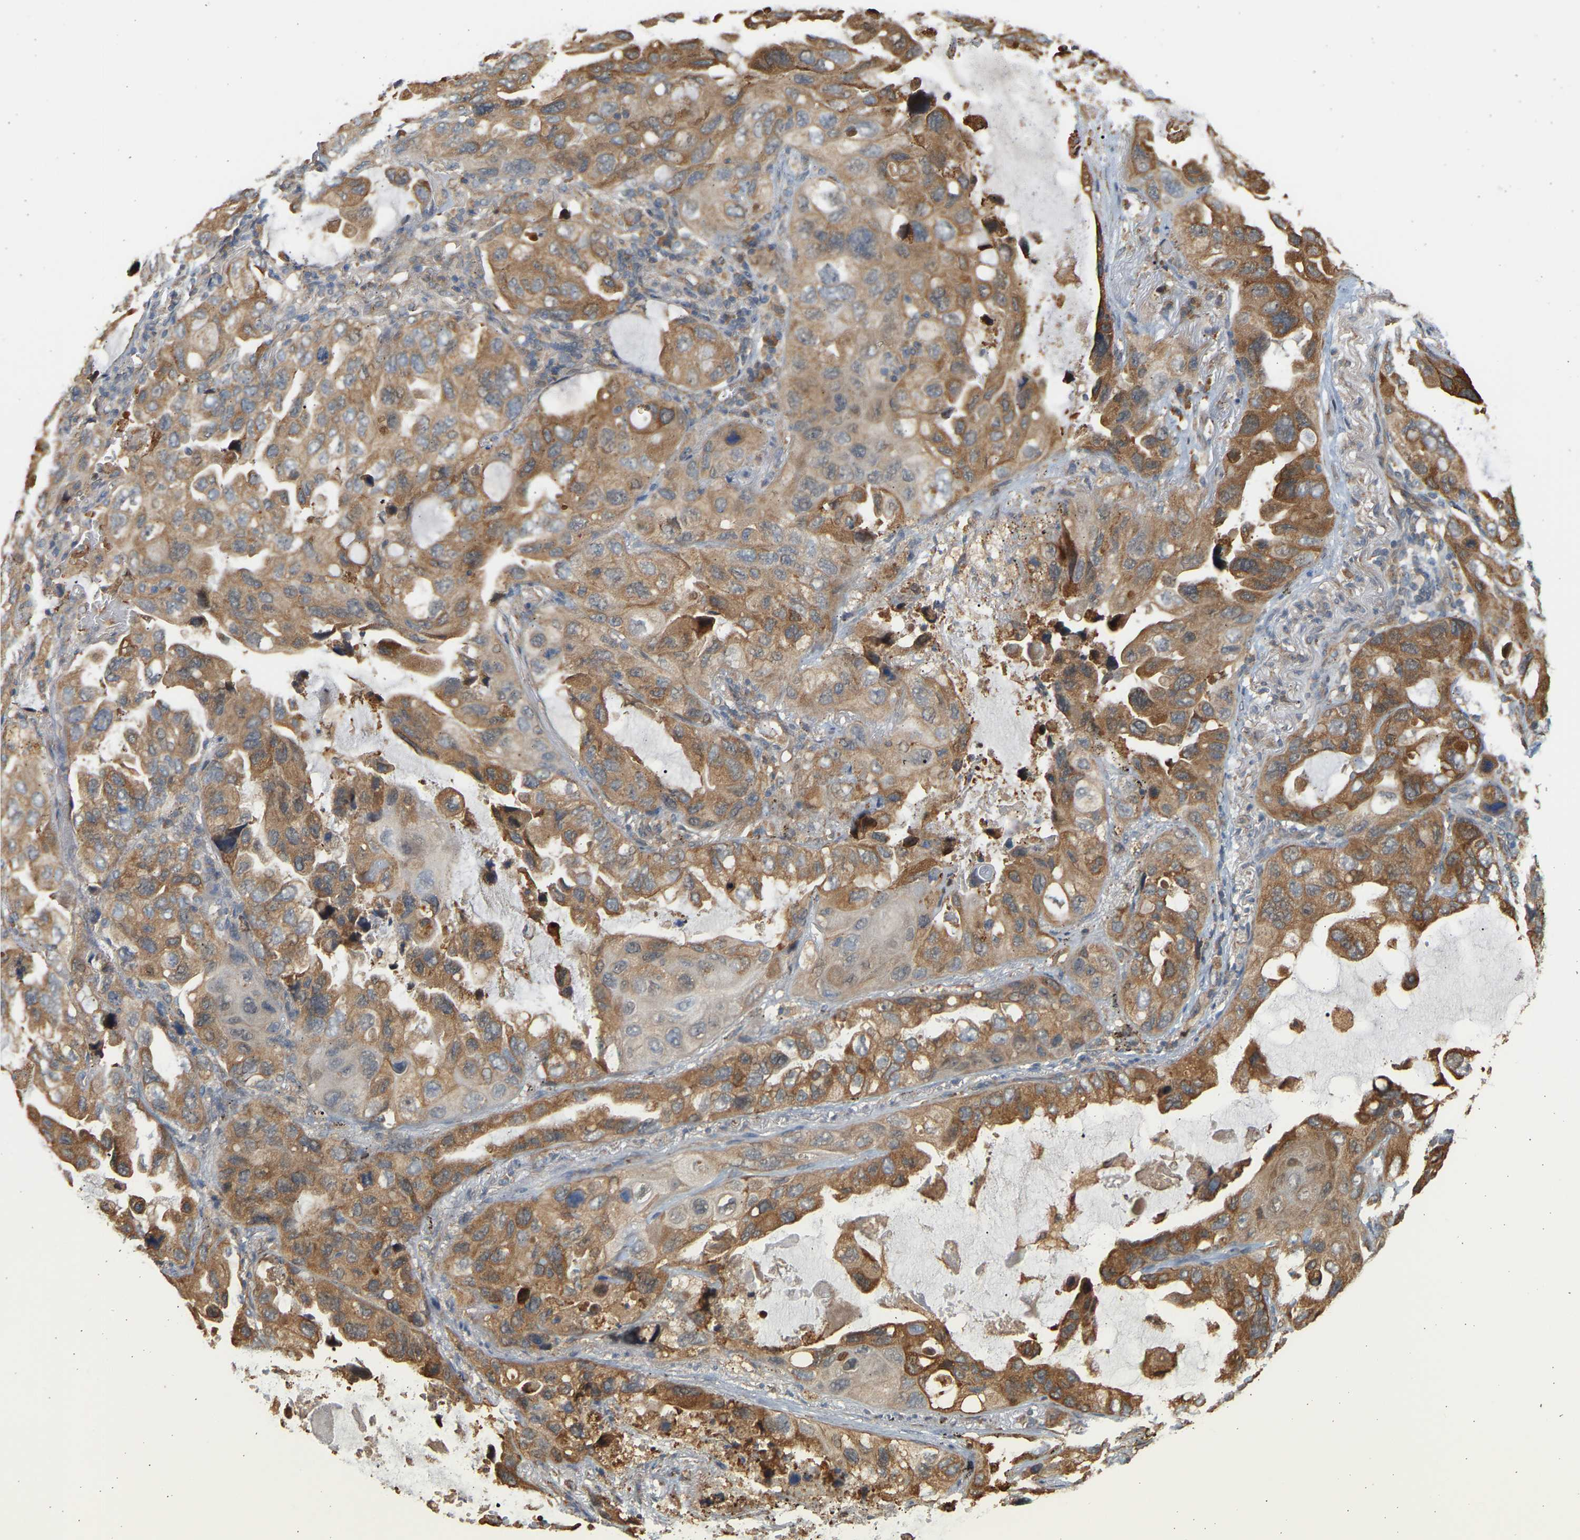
{"staining": {"intensity": "moderate", "quantity": ">75%", "location": "cytoplasmic/membranous"}, "tissue": "lung cancer", "cell_type": "Tumor cells", "image_type": "cancer", "snomed": [{"axis": "morphology", "description": "Squamous cell carcinoma, NOS"}, {"axis": "topography", "description": "Lung"}], "caption": "A photomicrograph of squamous cell carcinoma (lung) stained for a protein demonstrates moderate cytoplasmic/membranous brown staining in tumor cells.", "gene": "B4GALT6", "patient": {"sex": "female", "age": 73}}